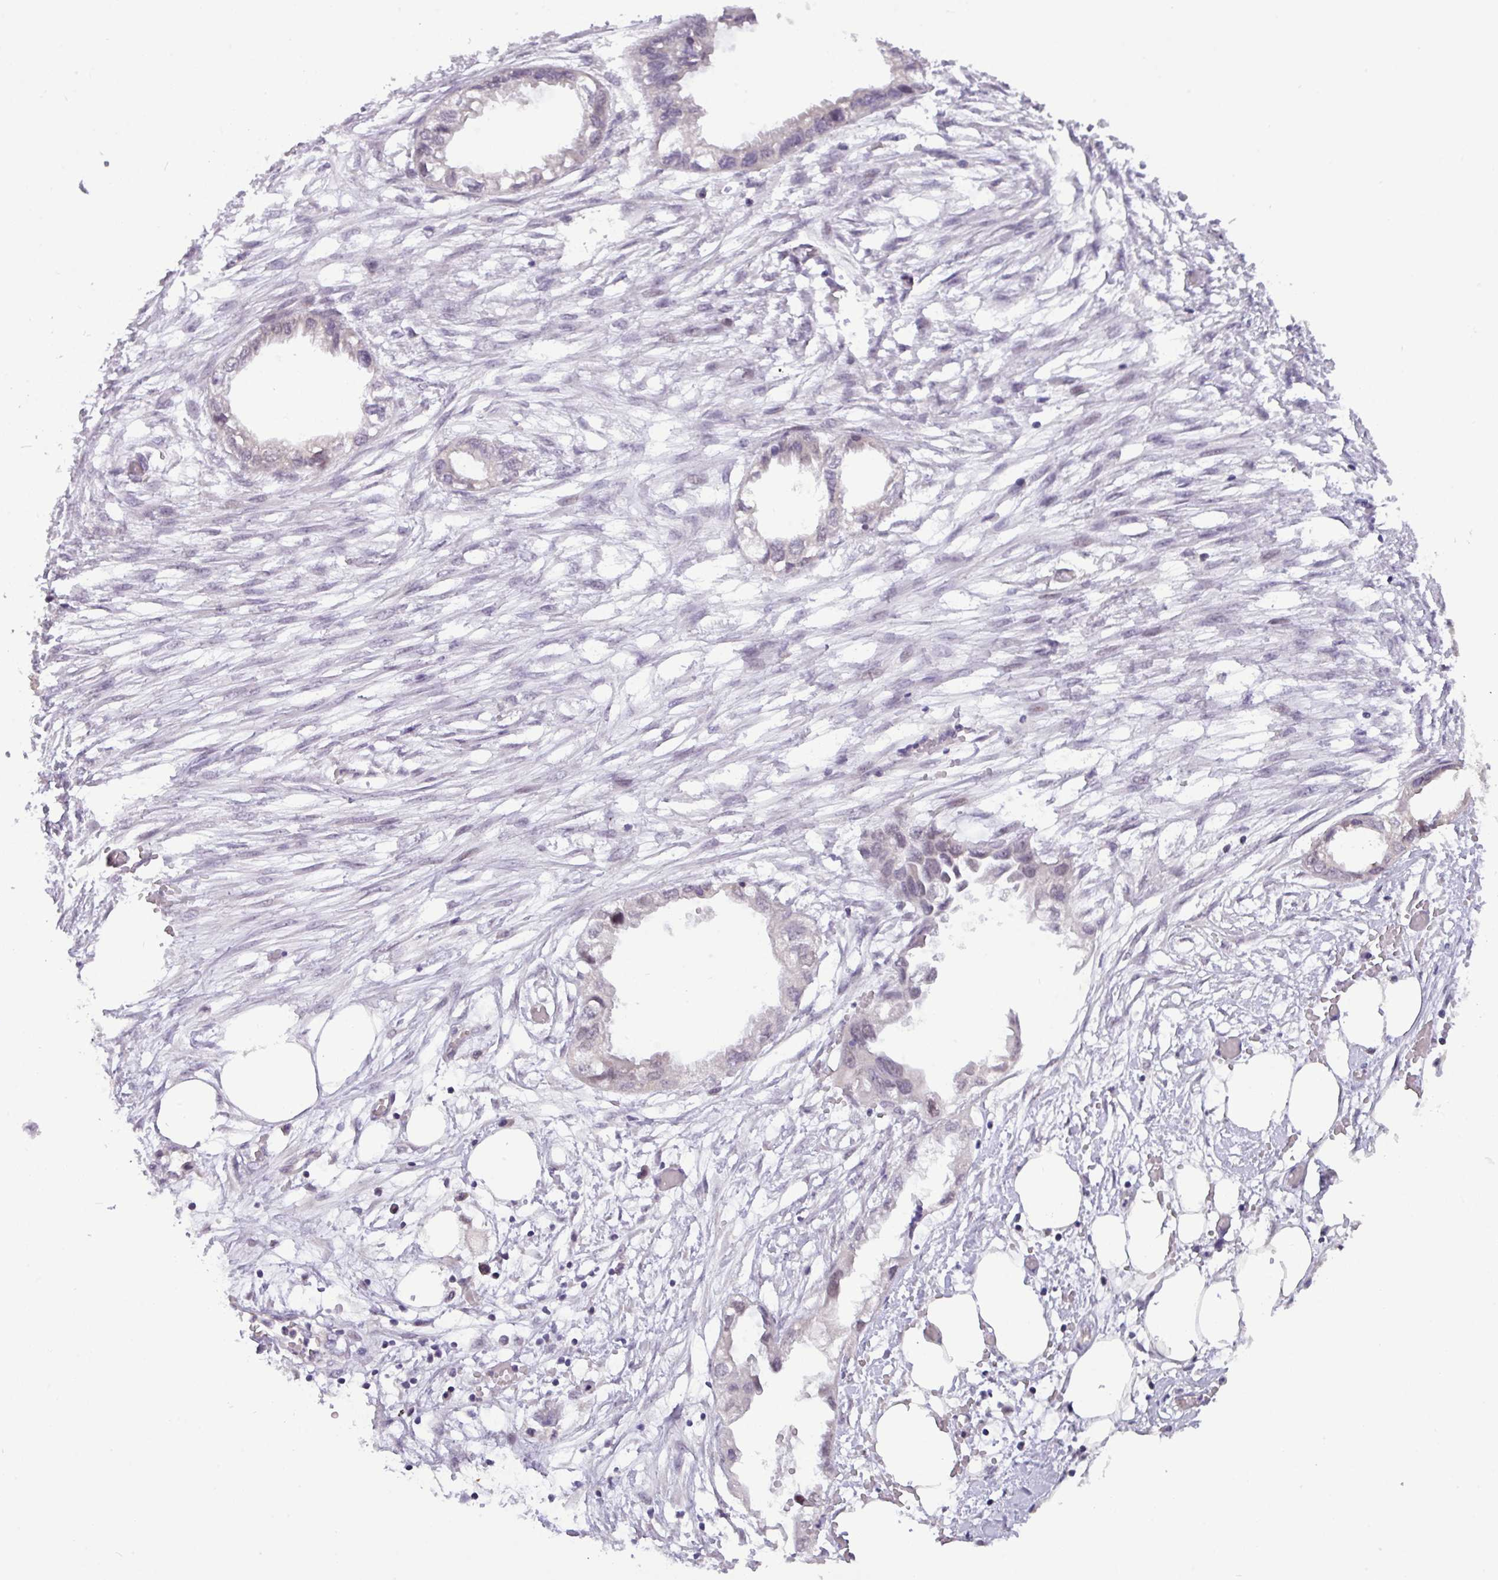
{"staining": {"intensity": "negative", "quantity": "none", "location": "none"}, "tissue": "endometrial cancer", "cell_type": "Tumor cells", "image_type": "cancer", "snomed": [{"axis": "morphology", "description": "Adenocarcinoma, NOS"}, {"axis": "morphology", "description": "Adenocarcinoma, metastatic, NOS"}, {"axis": "topography", "description": "Adipose tissue"}, {"axis": "topography", "description": "Endometrium"}], "caption": "Tumor cells show no significant protein positivity in endometrial cancer. The staining is performed using DAB brown chromogen with nuclei counter-stained in using hematoxylin.", "gene": "RIPPLY1", "patient": {"sex": "female", "age": 67}}